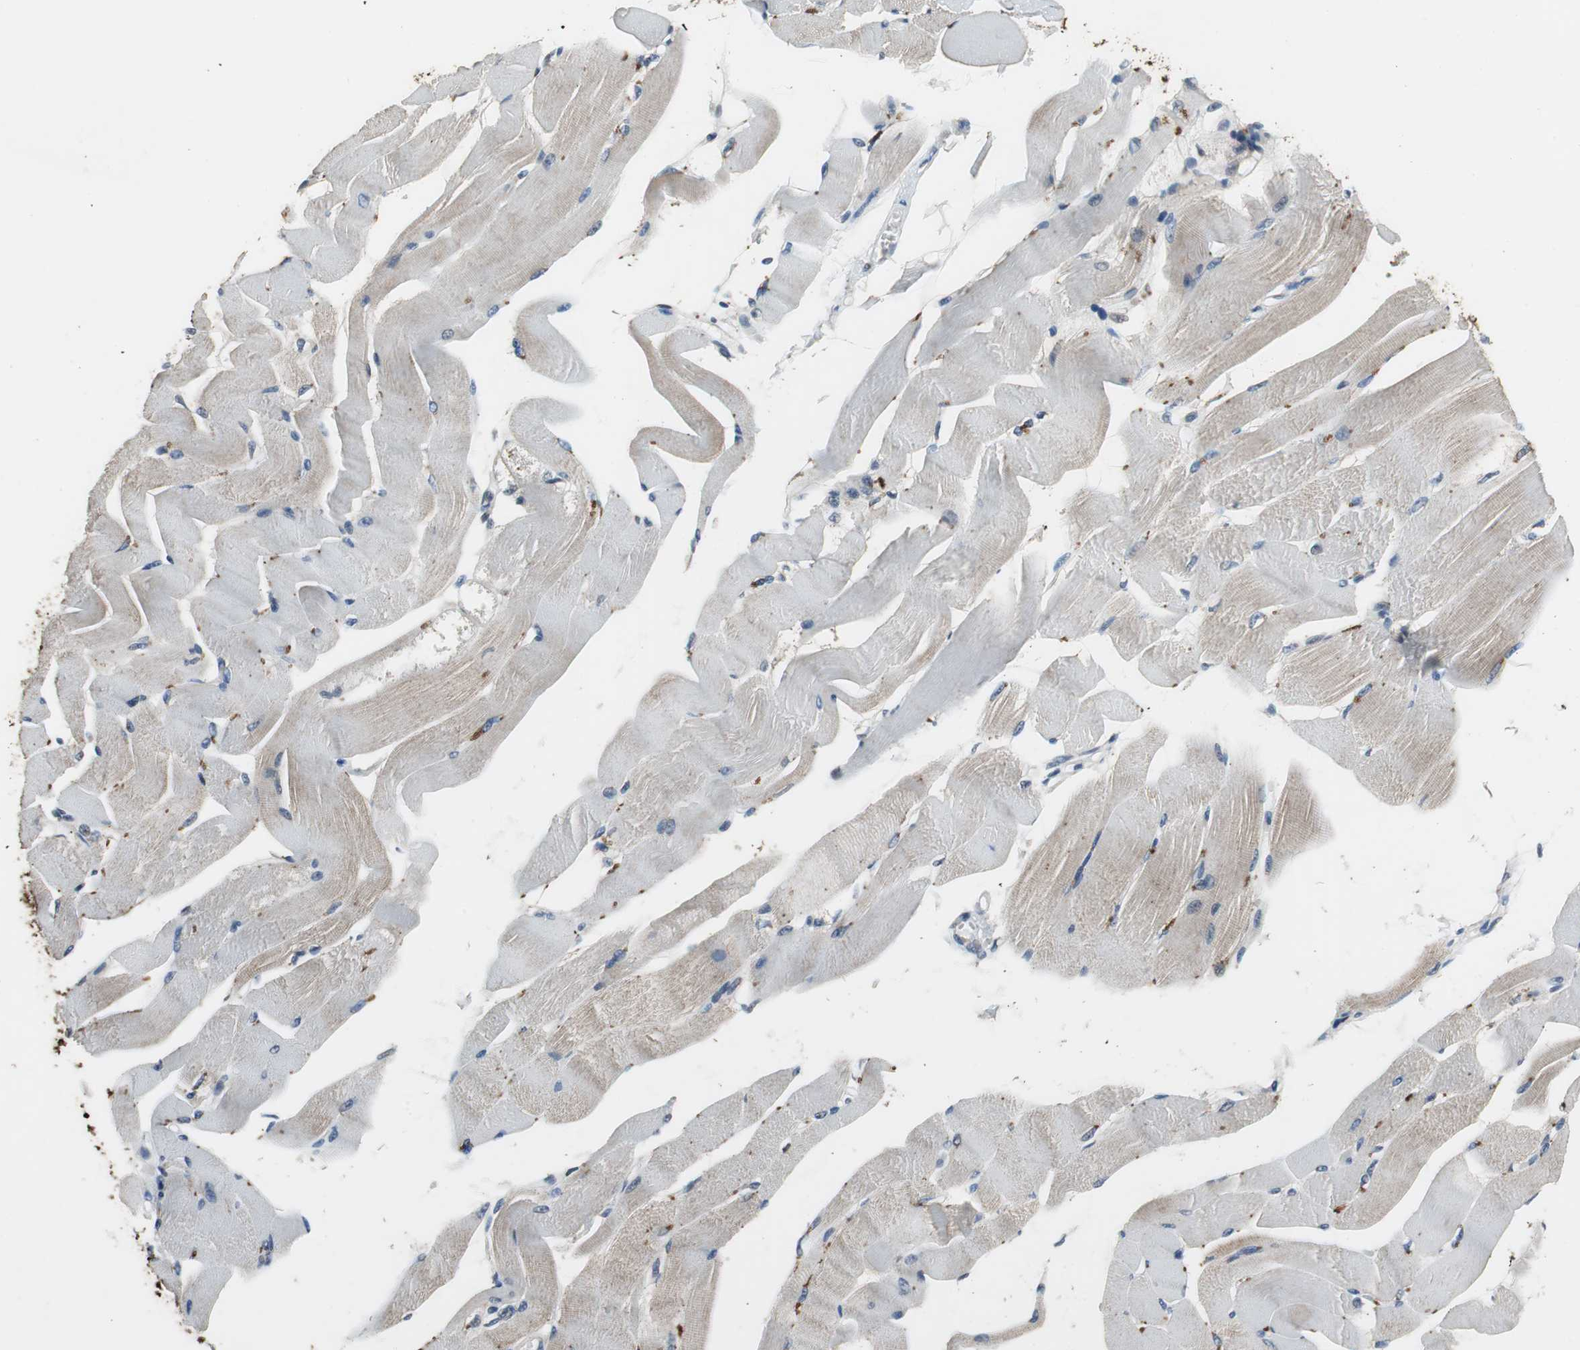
{"staining": {"intensity": "weak", "quantity": "25%-75%", "location": "cytoplasmic/membranous"}, "tissue": "skeletal muscle", "cell_type": "Myocytes", "image_type": "normal", "snomed": [{"axis": "morphology", "description": "Normal tissue, NOS"}, {"axis": "topography", "description": "Skeletal muscle"}, {"axis": "topography", "description": "Peripheral nerve tissue"}], "caption": "The immunohistochemical stain highlights weak cytoplasmic/membranous staining in myocytes of normal skeletal muscle. (Brightfield microscopy of DAB IHC at high magnification).", "gene": "PI4KB", "patient": {"sex": "female", "age": 84}}